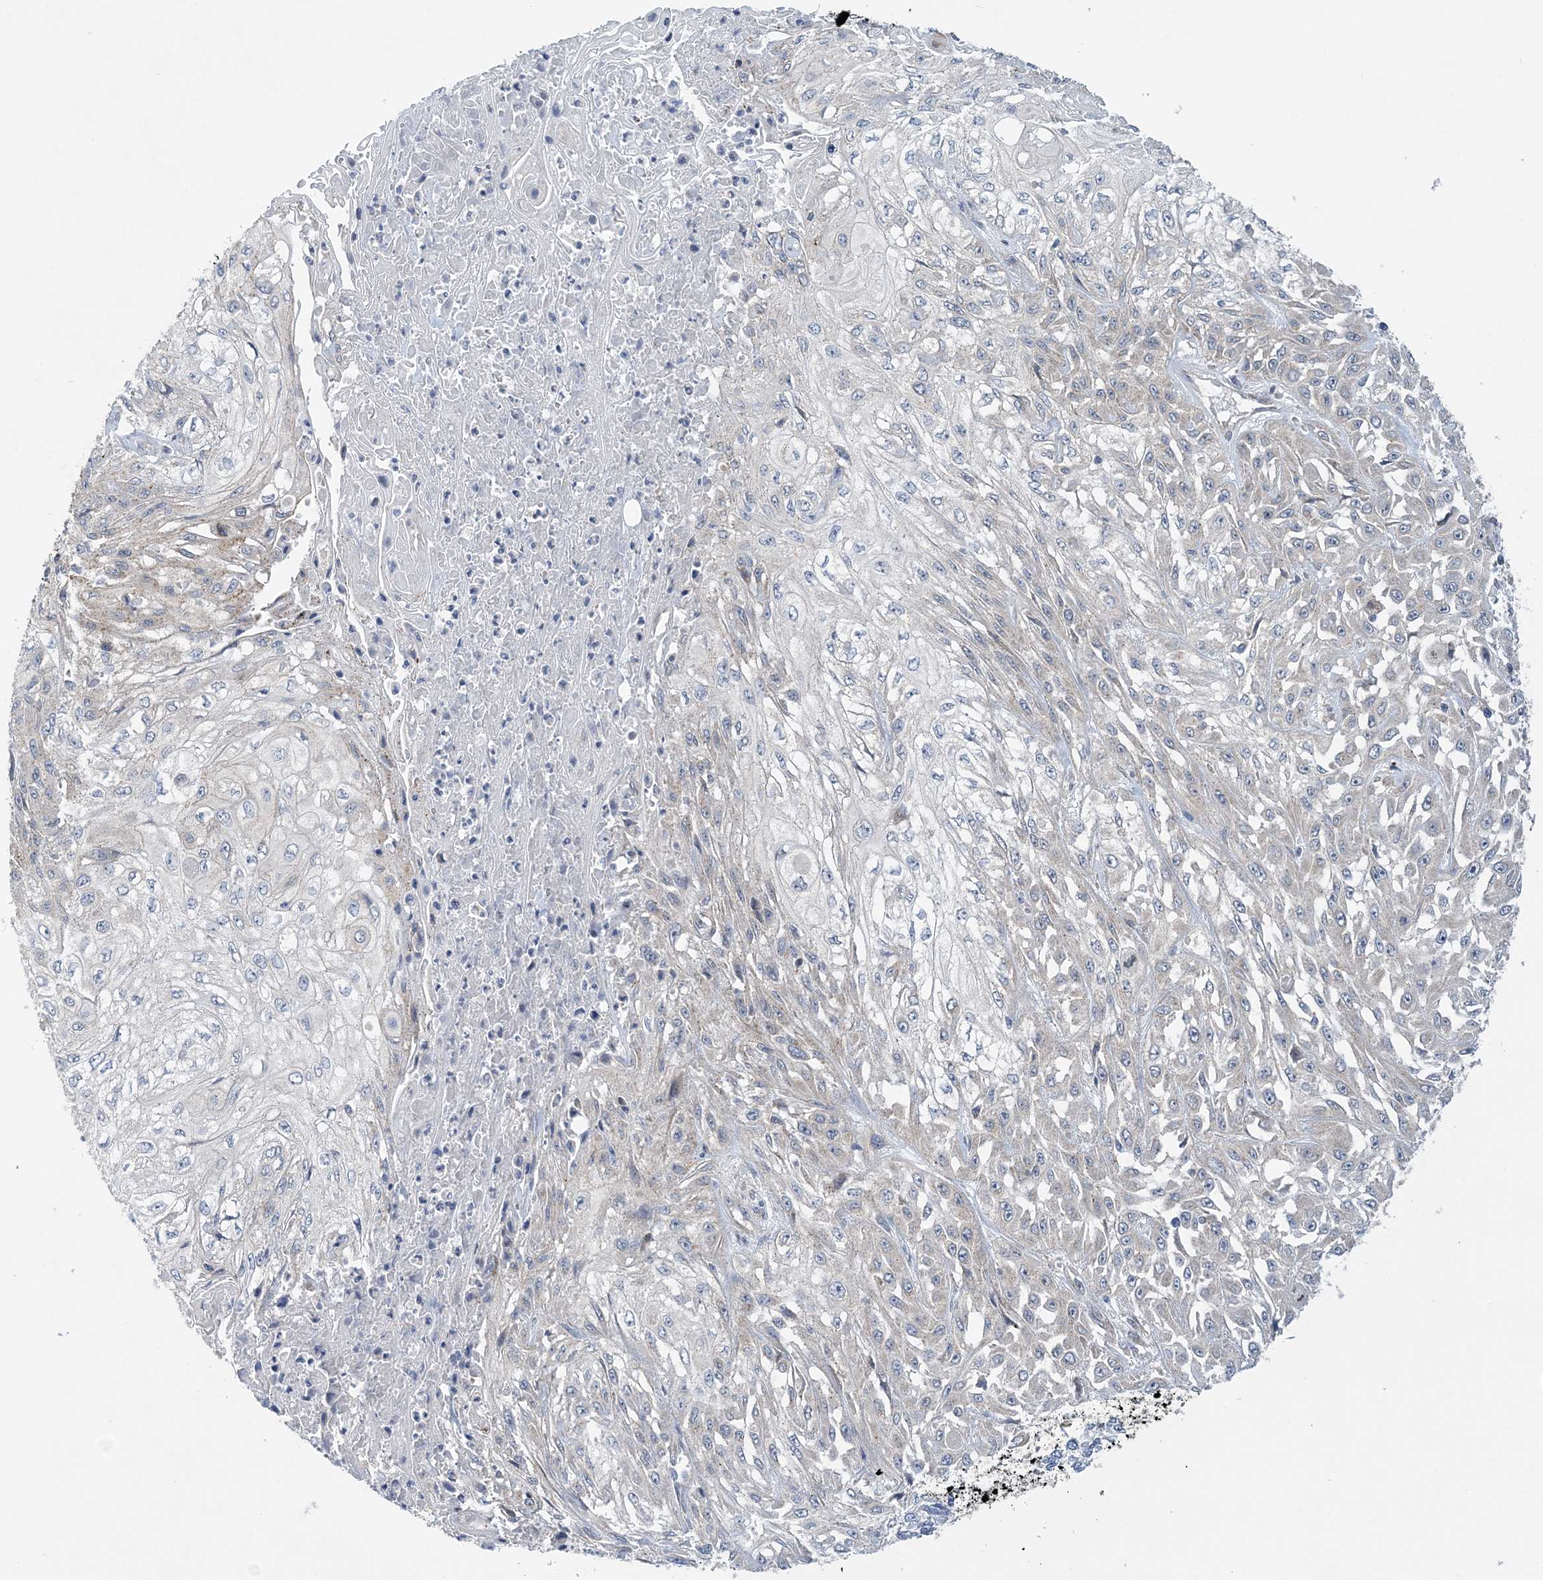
{"staining": {"intensity": "negative", "quantity": "none", "location": "none"}, "tissue": "skin cancer", "cell_type": "Tumor cells", "image_type": "cancer", "snomed": [{"axis": "morphology", "description": "Squamous cell carcinoma, NOS"}, {"axis": "morphology", "description": "Squamous cell carcinoma, metastatic, NOS"}, {"axis": "topography", "description": "Skin"}, {"axis": "topography", "description": "Lymph node"}], "caption": "Histopathology image shows no significant protein expression in tumor cells of skin squamous cell carcinoma.", "gene": "COPE", "patient": {"sex": "male", "age": 75}}